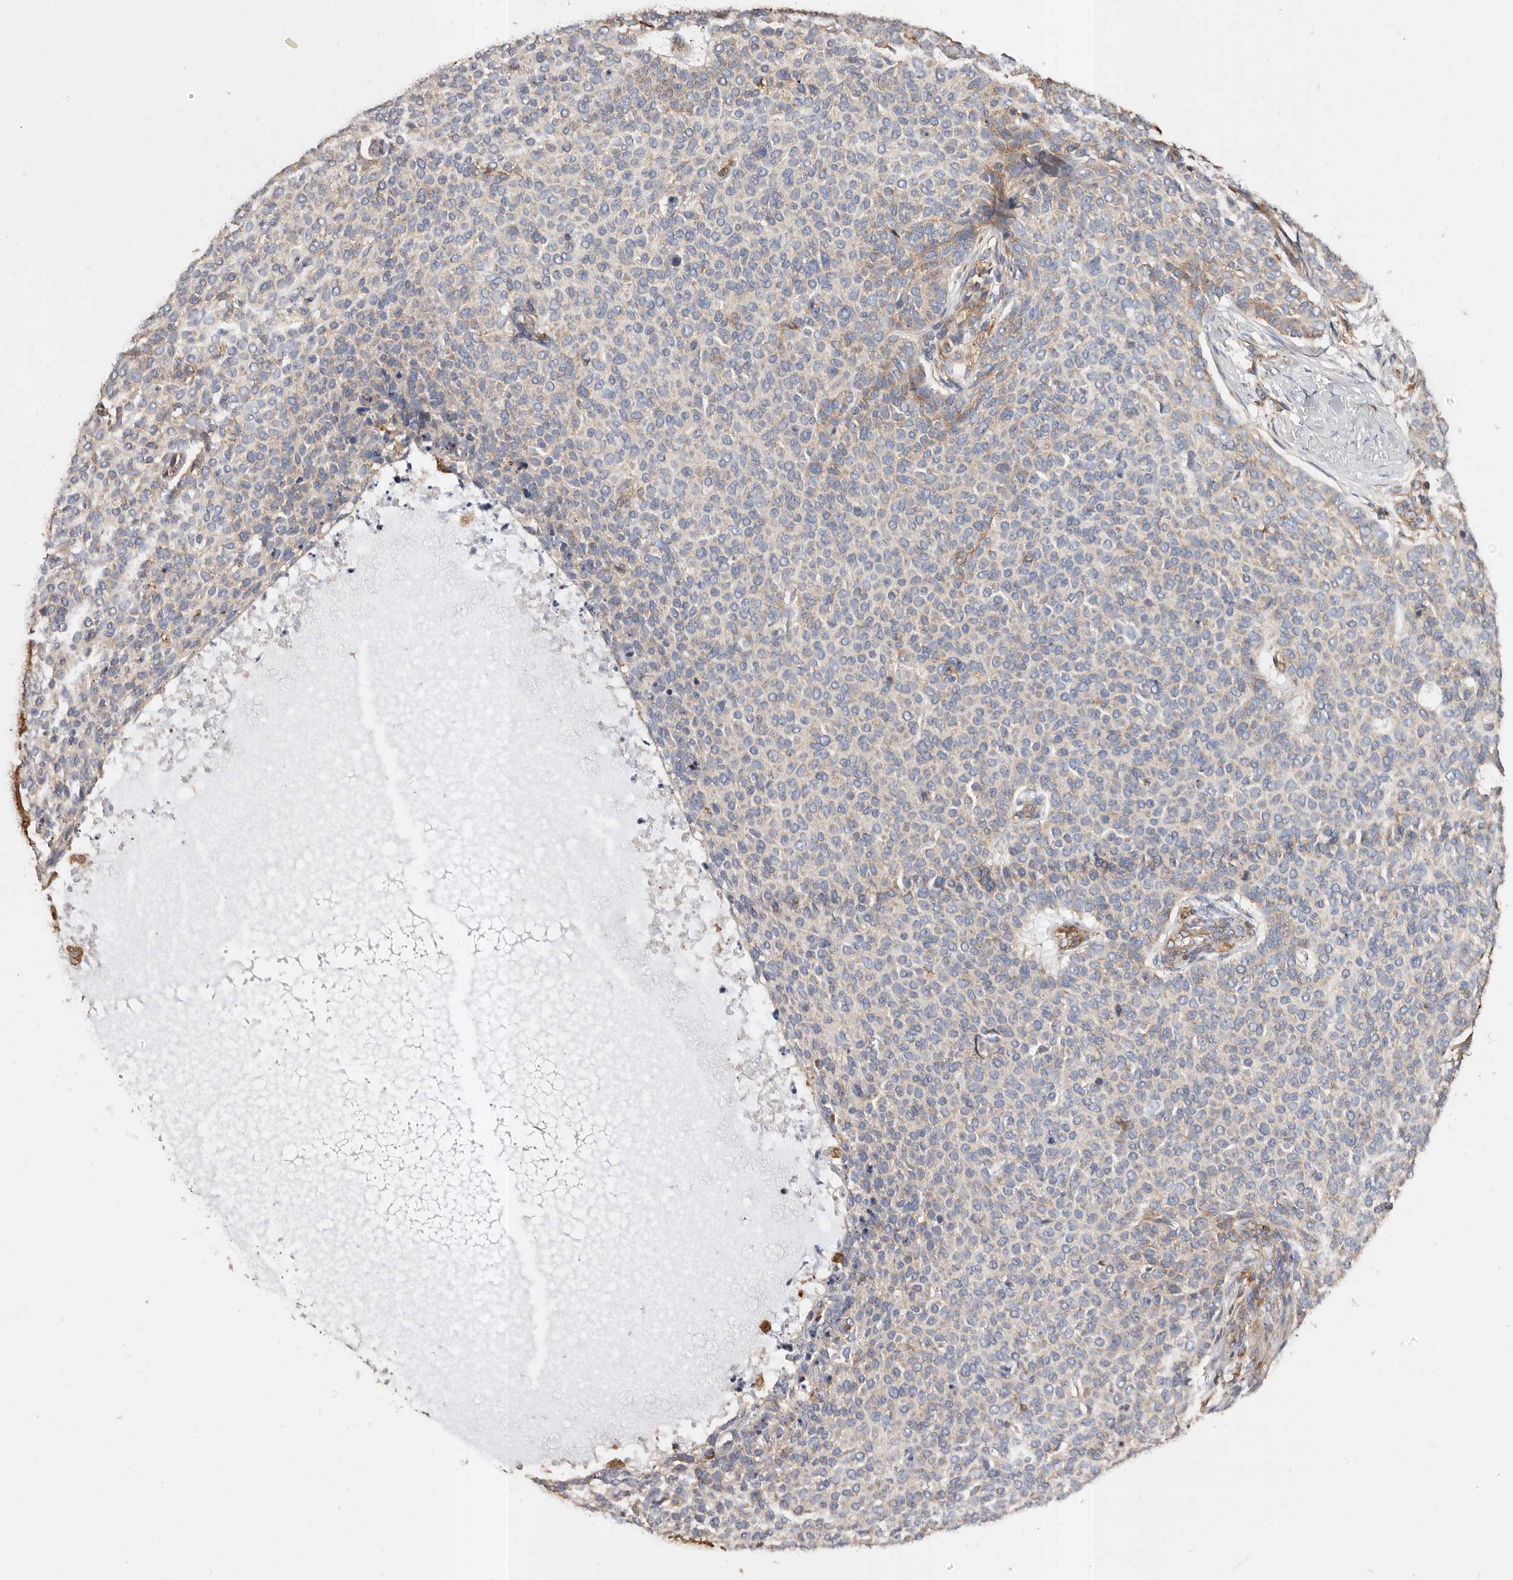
{"staining": {"intensity": "weak", "quantity": "<25%", "location": "cytoplasmic/membranous"}, "tissue": "skin cancer", "cell_type": "Tumor cells", "image_type": "cancer", "snomed": [{"axis": "morphology", "description": "Normal tissue, NOS"}, {"axis": "morphology", "description": "Basal cell carcinoma"}, {"axis": "topography", "description": "Skin"}], "caption": "High power microscopy image of an immunohistochemistry histopathology image of skin cancer, revealing no significant expression in tumor cells.", "gene": "COQ8B", "patient": {"sex": "male", "age": 50}}